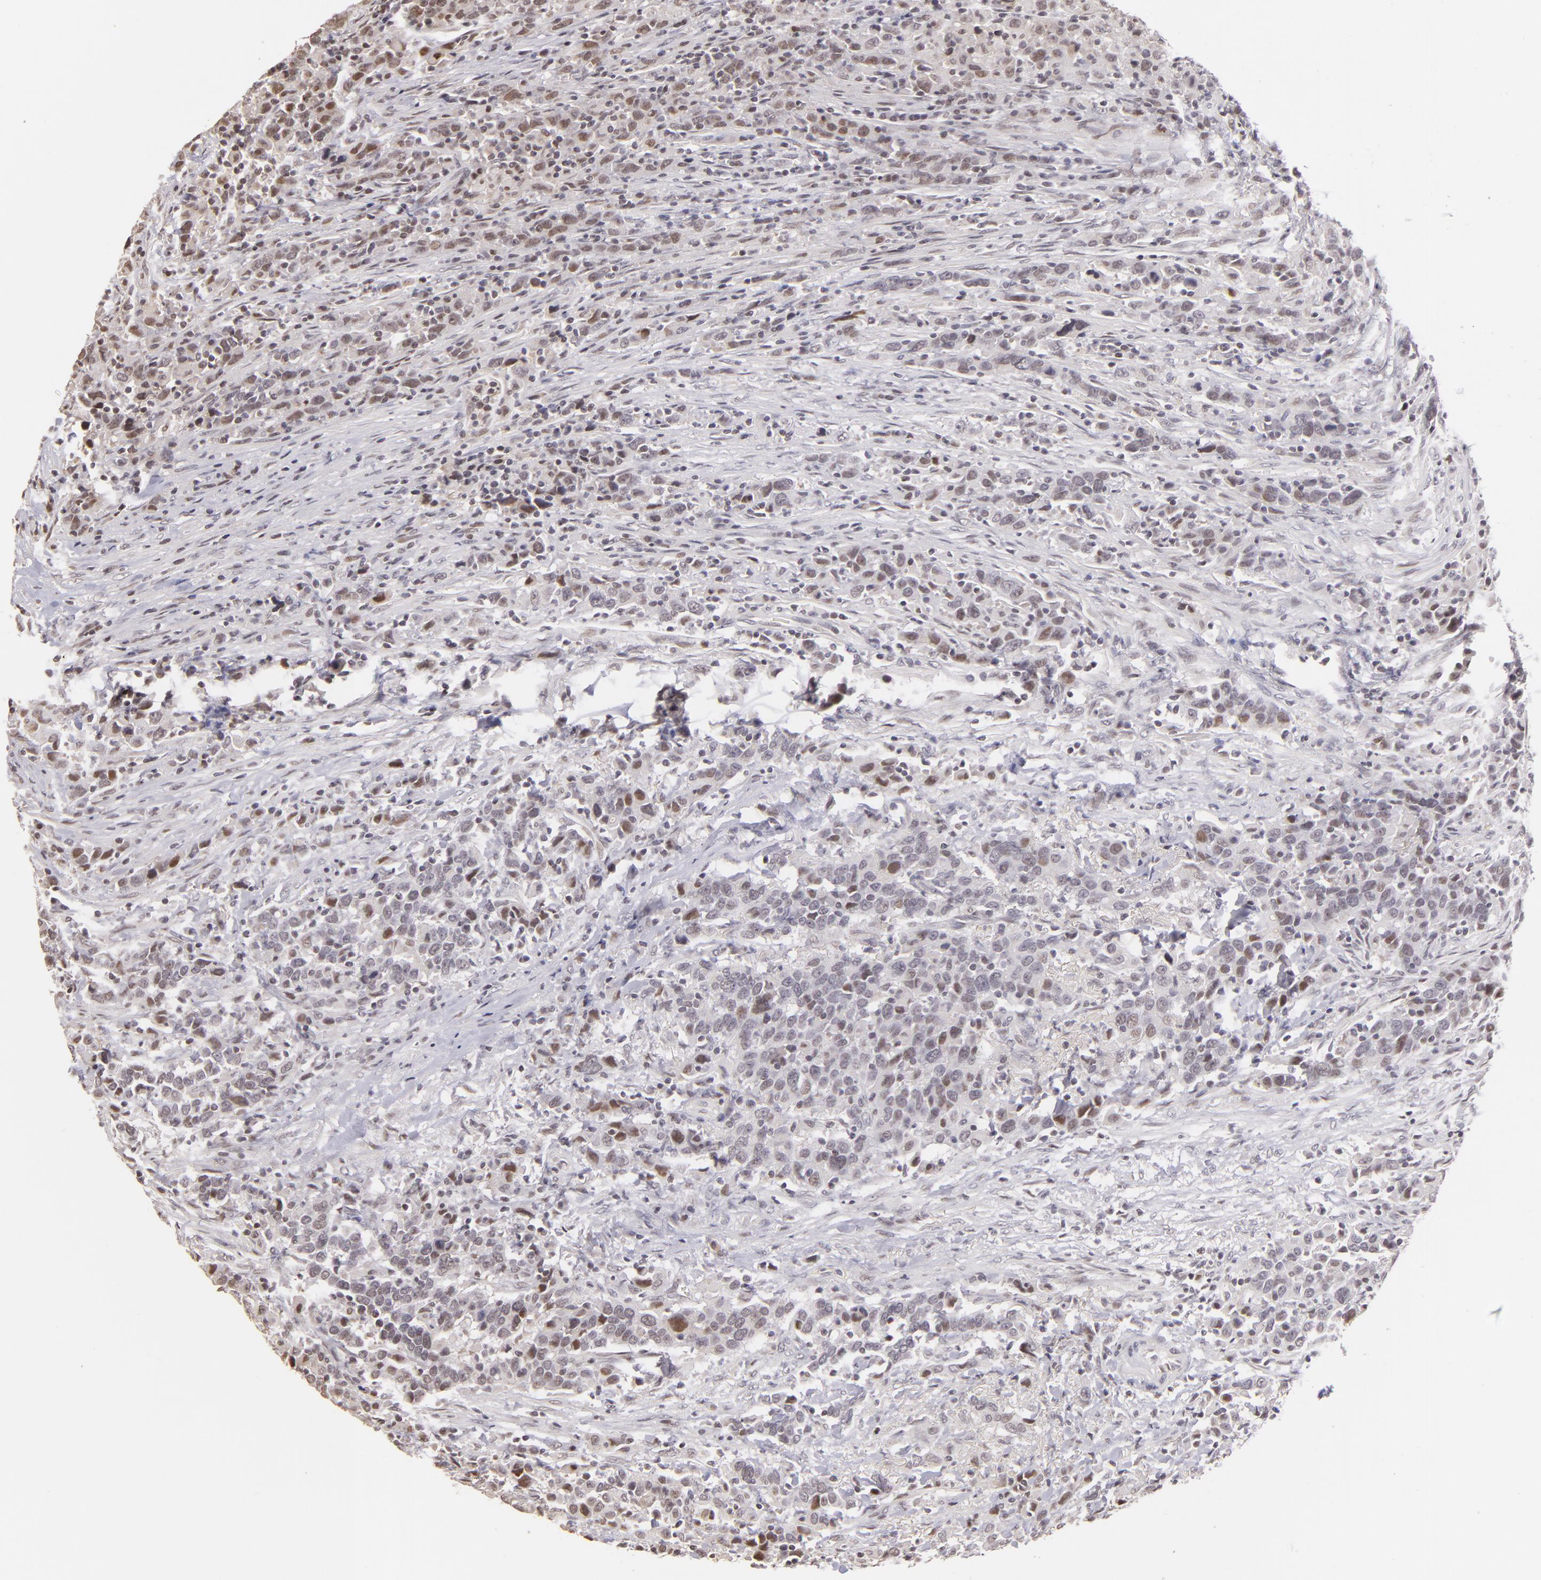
{"staining": {"intensity": "weak", "quantity": "<25%", "location": "nuclear"}, "tissue": "urothelial cancer", "cell_type": "Tumor cells", "image_type": "cancer", "snomed": [{"axis": "morphology", "description": "Urothelial carcinoma, High grade"}, {"axis": "topography", "description": "Urinary bladder"}], "caption": "DAB immunohistochemical staining of urothelial cancer shows no significant staining in tumor cells. The staining was performed using DAB to visualize the protein expression in brown, while the nuclei were stained in blue with hematoxylin (Magnification: 20x).", "gene": "RARB", "patient": {"sex": "male", "age": 61}}